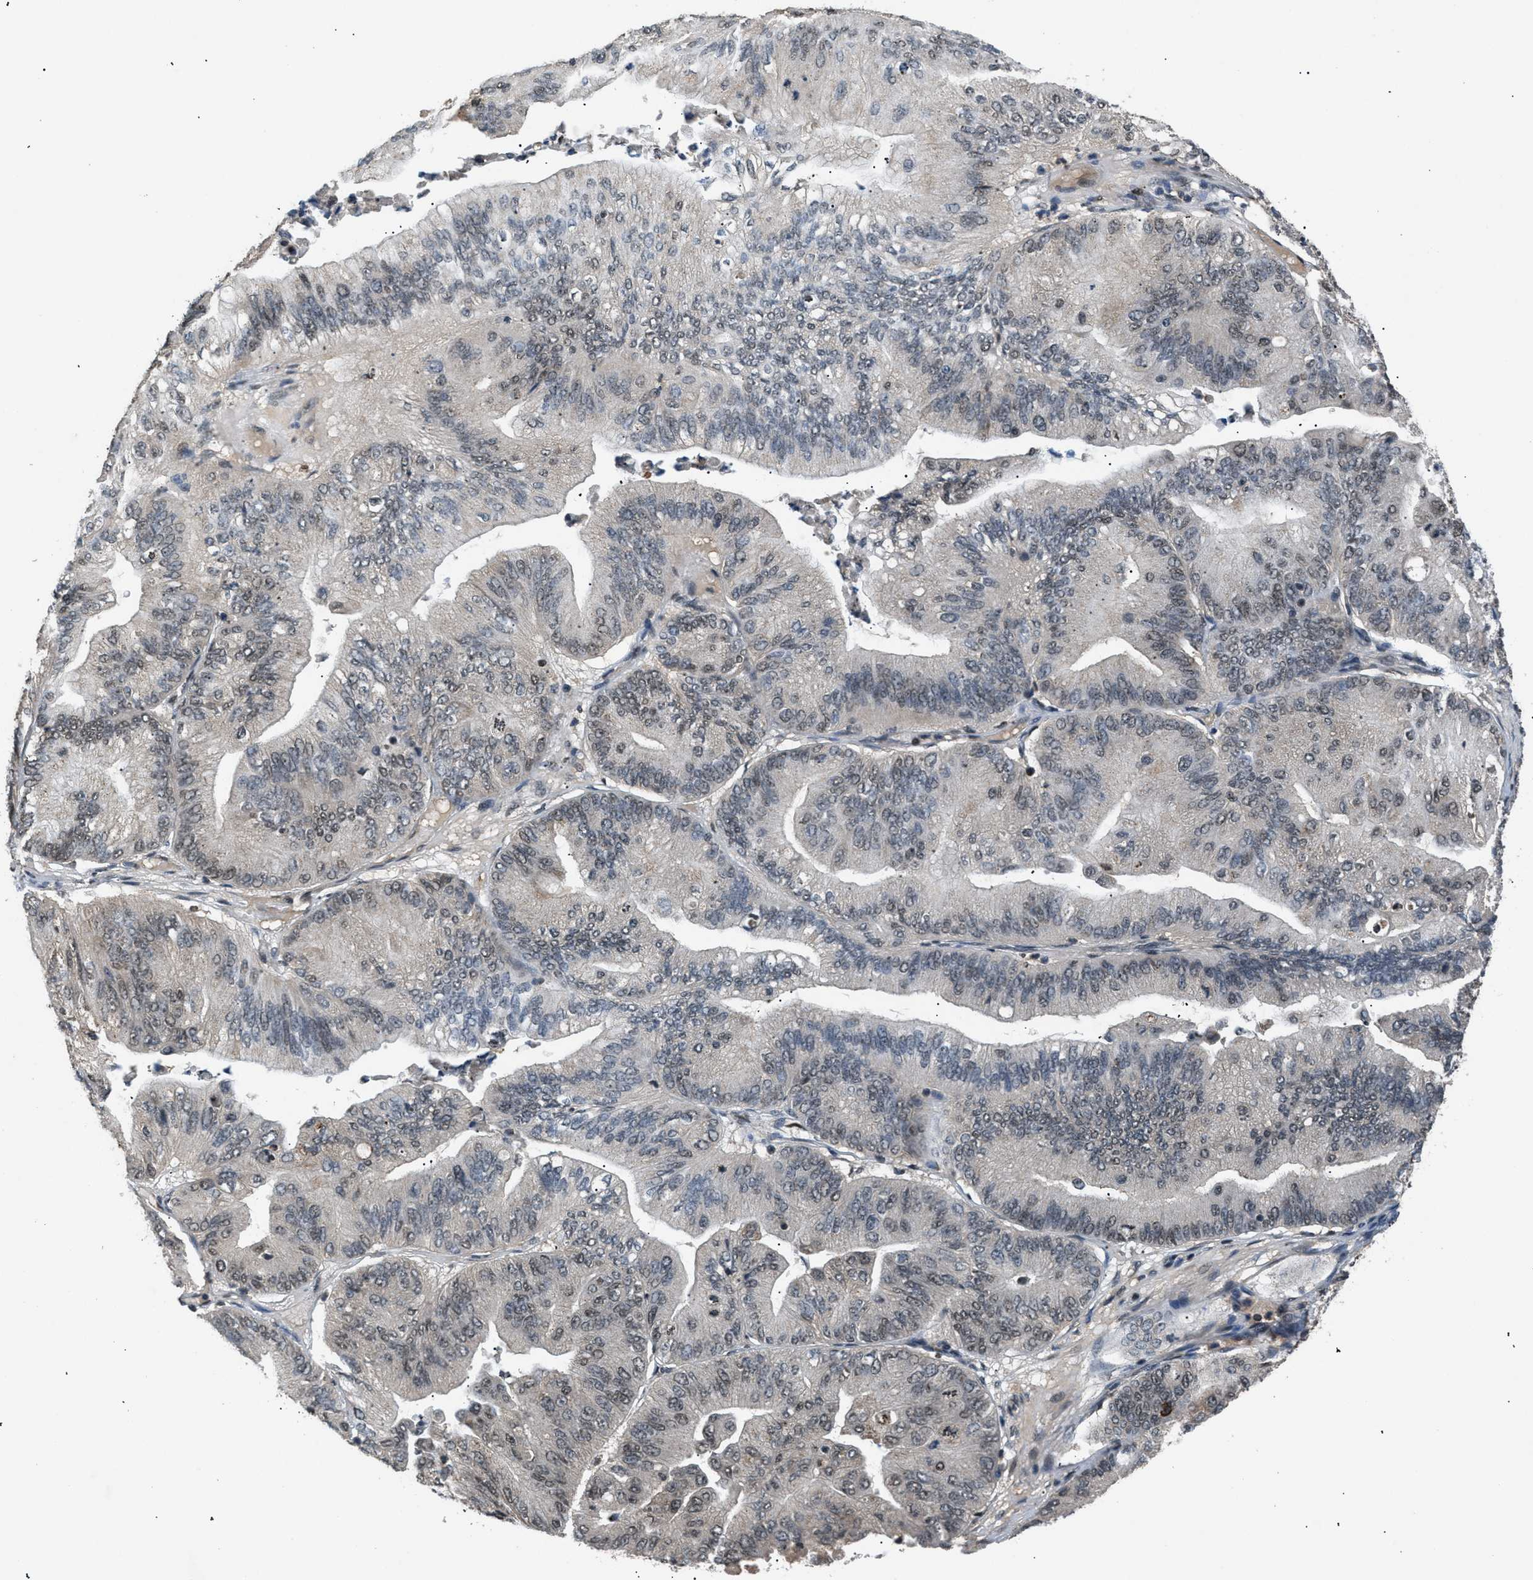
{"staining": {"intensity": "weak", "quantity": "25%-75%", "location": "nuclear"}, "tissue": "ovarian cancer", "cell_type": "Tumor cells", "image_type": "cancer", "snomed": [{"axis": "morphology", "description": "Cystadenocarcinoma, mucinous, NOS"}, {"axis": "topography", "description": "Ovary"}], "caption": "A high-resolution image shows IHC staining of mucinous cystadenocarcinoma (ovarian), which shows weak nuclear positivity in approximately 25%-75% of tumor cells.", "gene": "RBM5", "patient": {"sex": "female", "age": 61}}